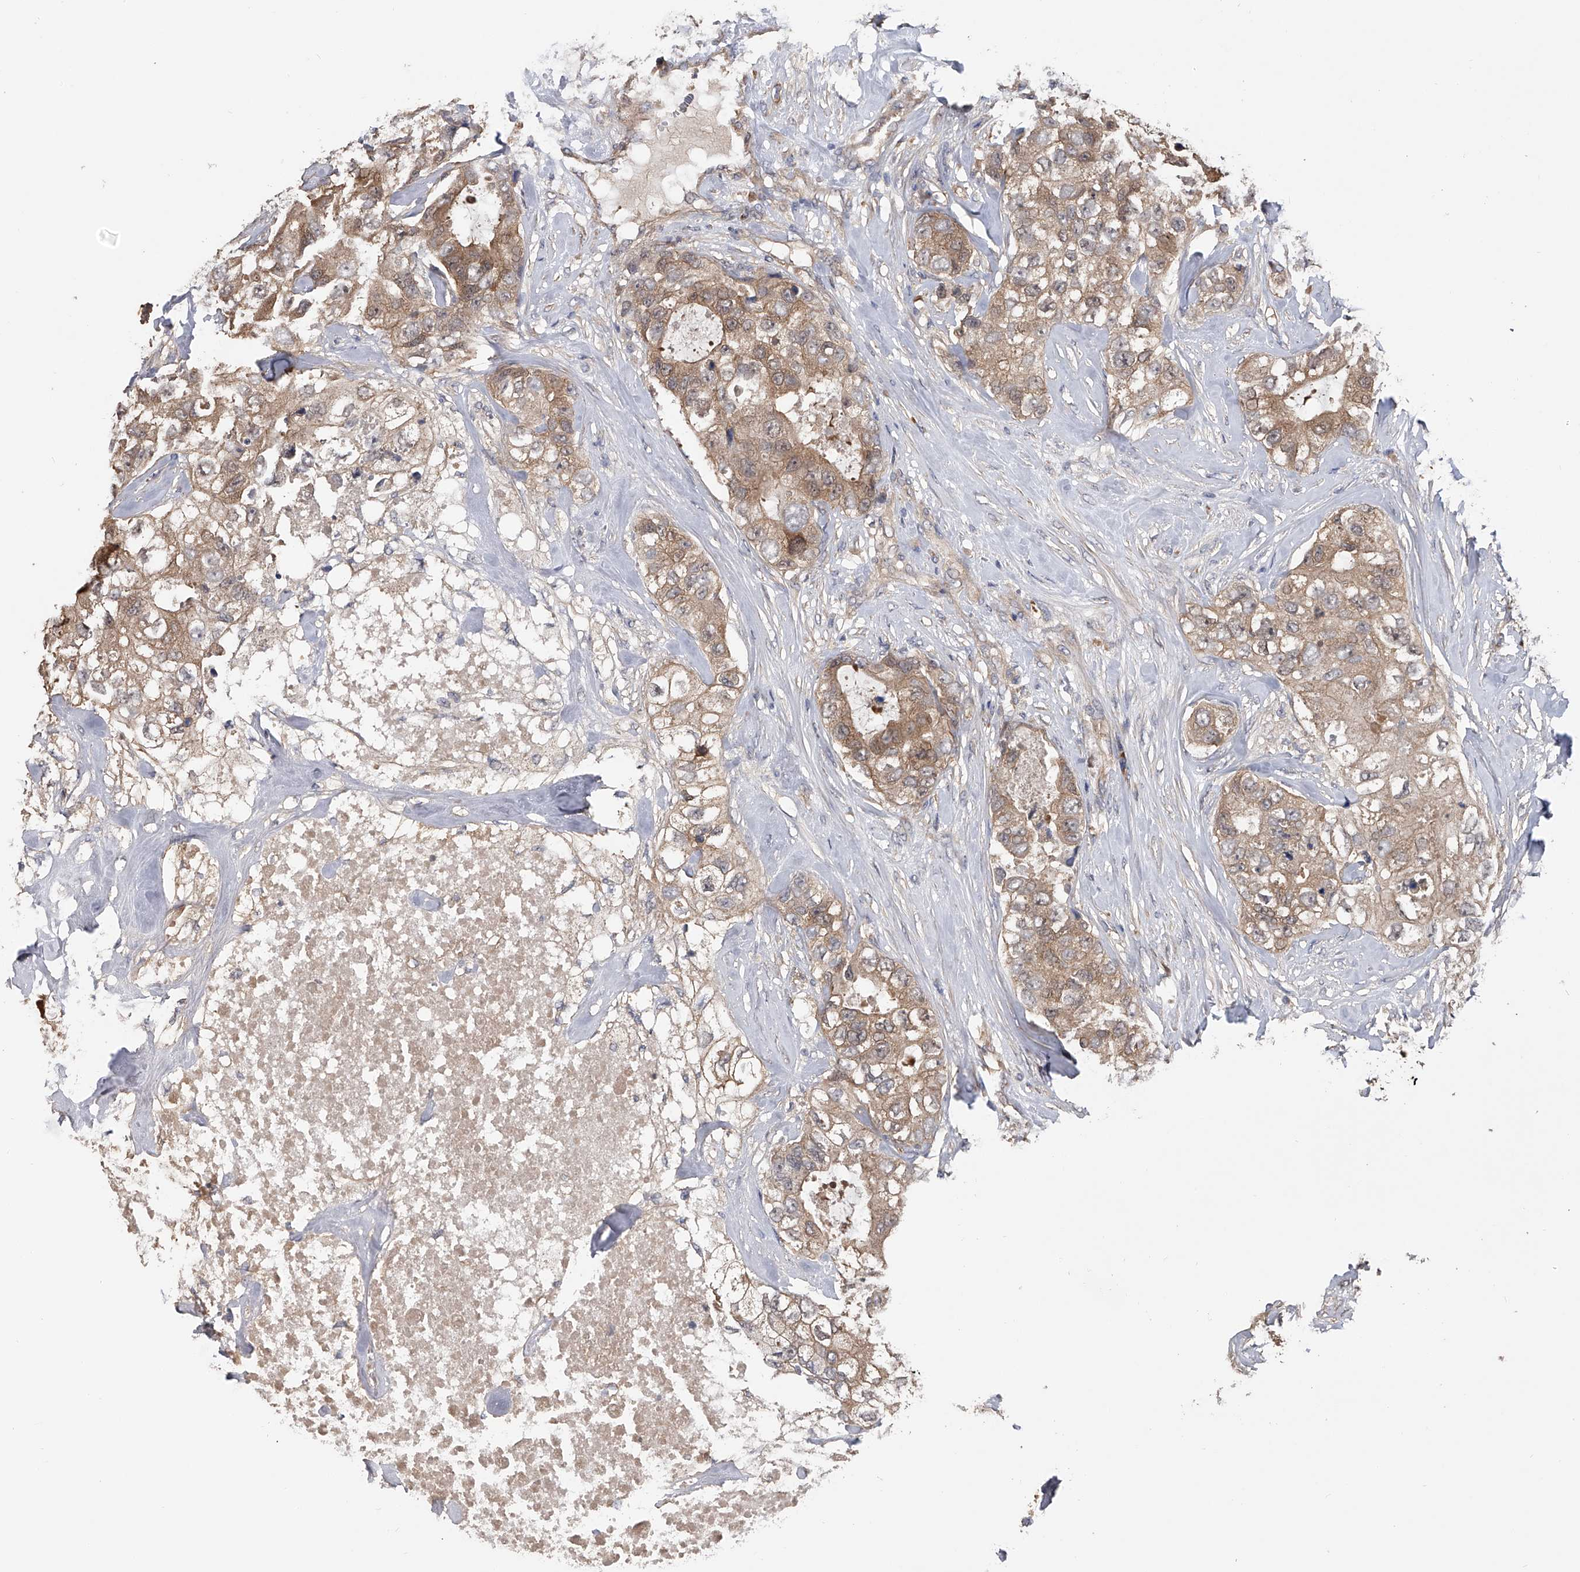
{"staining": {"intensity": "moderate", "quantity": ">75%", "location": "cytoplasmic/membranous"}, "tissue": "breast cancer", "cell_type": "Tumor cells", "image_type": "cancer", "snomed": [{"axis": "morphology", "description": "Duct carcinoma"}, {"axis": "topography", "description": "Breast"}], "caption": "Immunohistochemistry photomicrograph of neoplastic tissue: human intraductal carcinoma (breast) stained using IHC displays medium levels of moderate protein expression localized specifically in the cytoplasmic/membranous of tumor cells, appearing as a cytoplasmic/membranous brown color.", "gene": "CFAP298", "patient": {"sex": "female", "age": 62}}